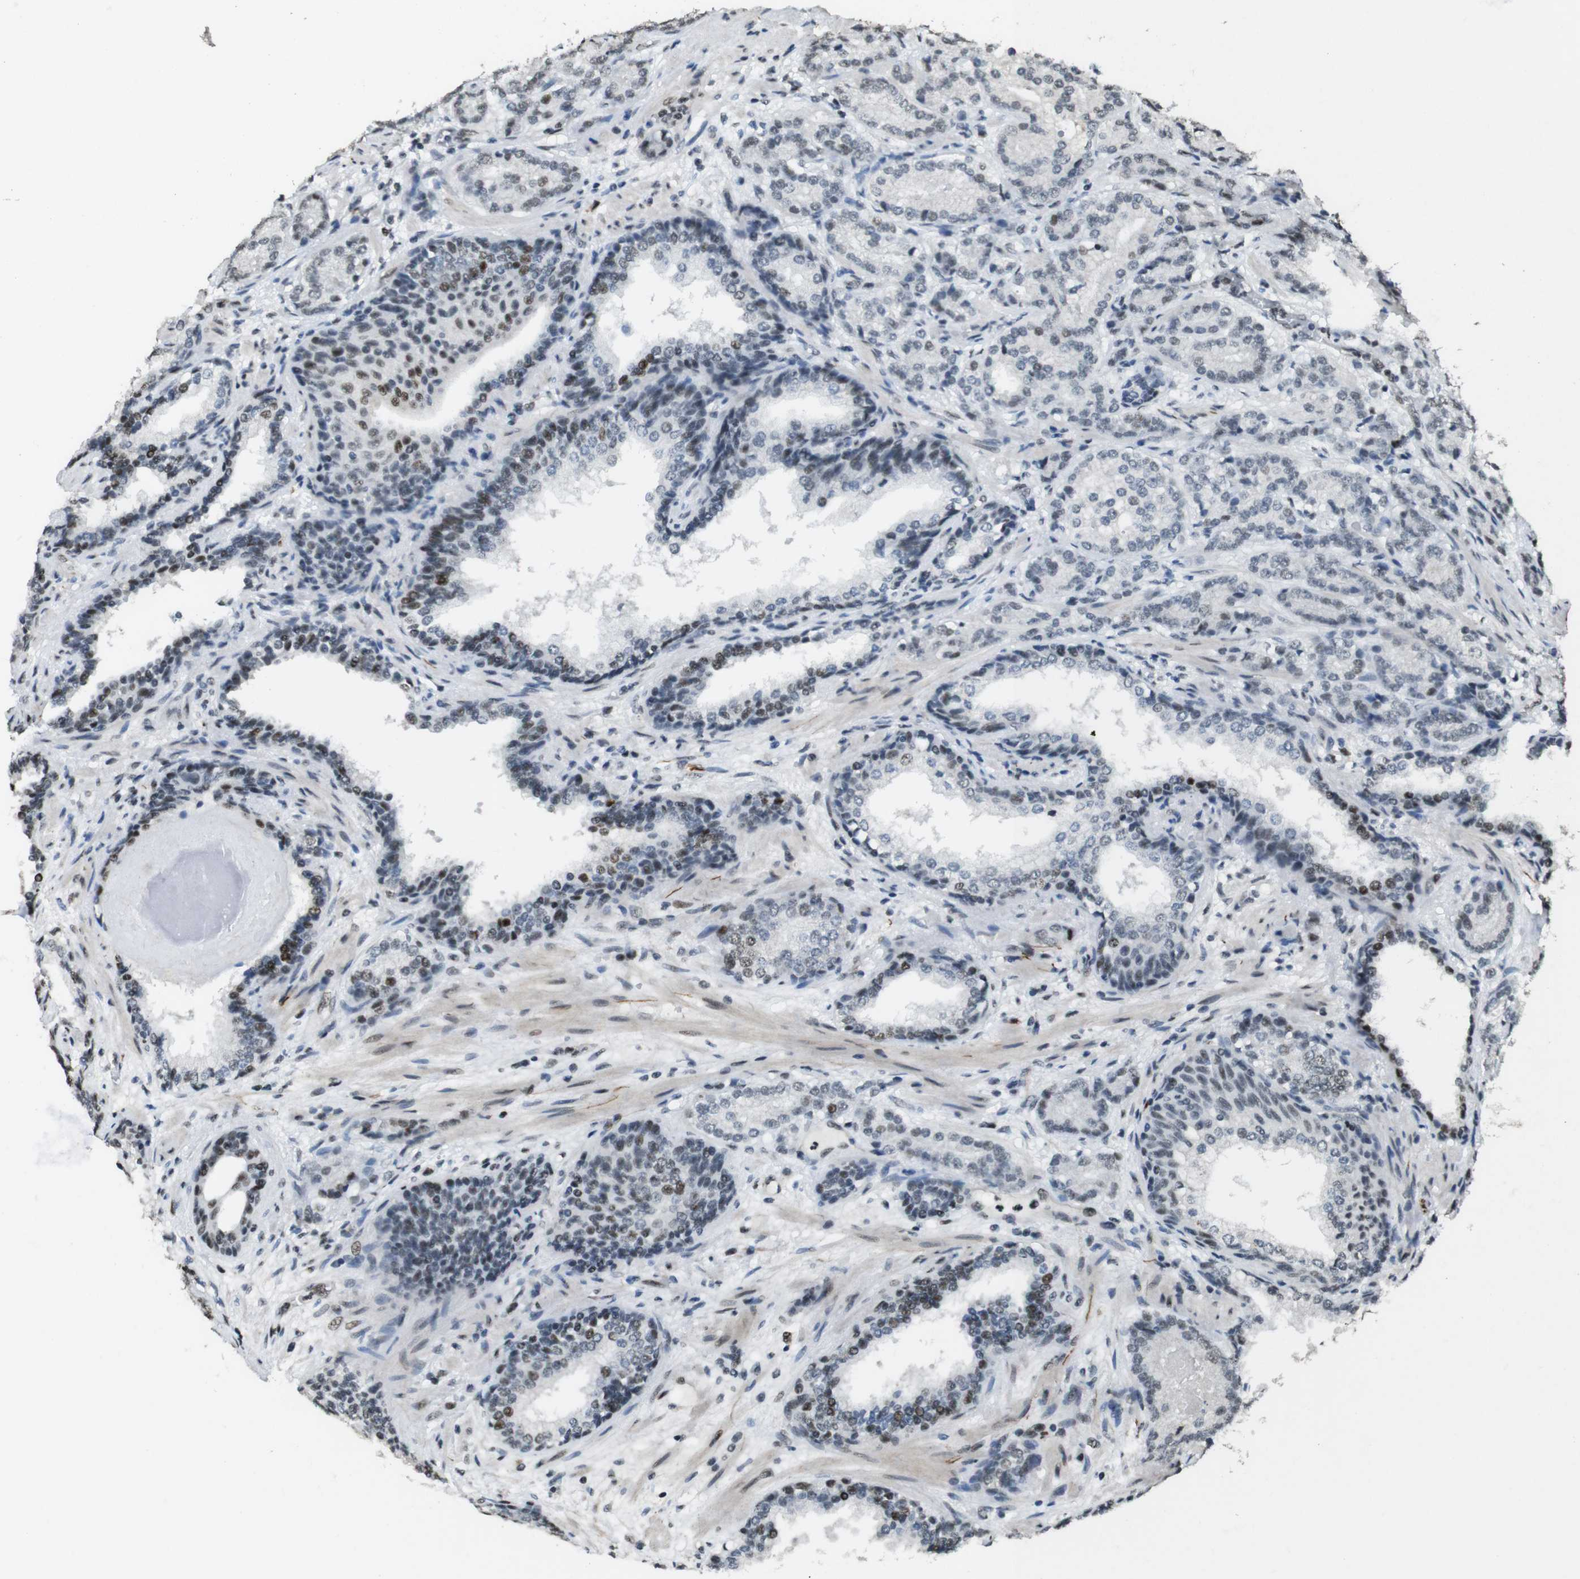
{"staining": {"intensity": "weak", "quantity": "<25%", "location": "nuclear"}, "tissue": "prostate cancer", "cell_type": "Tumor cells", "image_type": "cancer", "snomed": [{"axis": "morphology", "description": "Adenocarcinoma, High grade"}, {"axis": "topography", "description": "Prostate"}], "caption": "Immunohistochemical staining of human prostate cancer reveals no significant positivity in tumor cells.", "gene": "CSNK2B", "patient": {"sex": "male", "age": 61}}